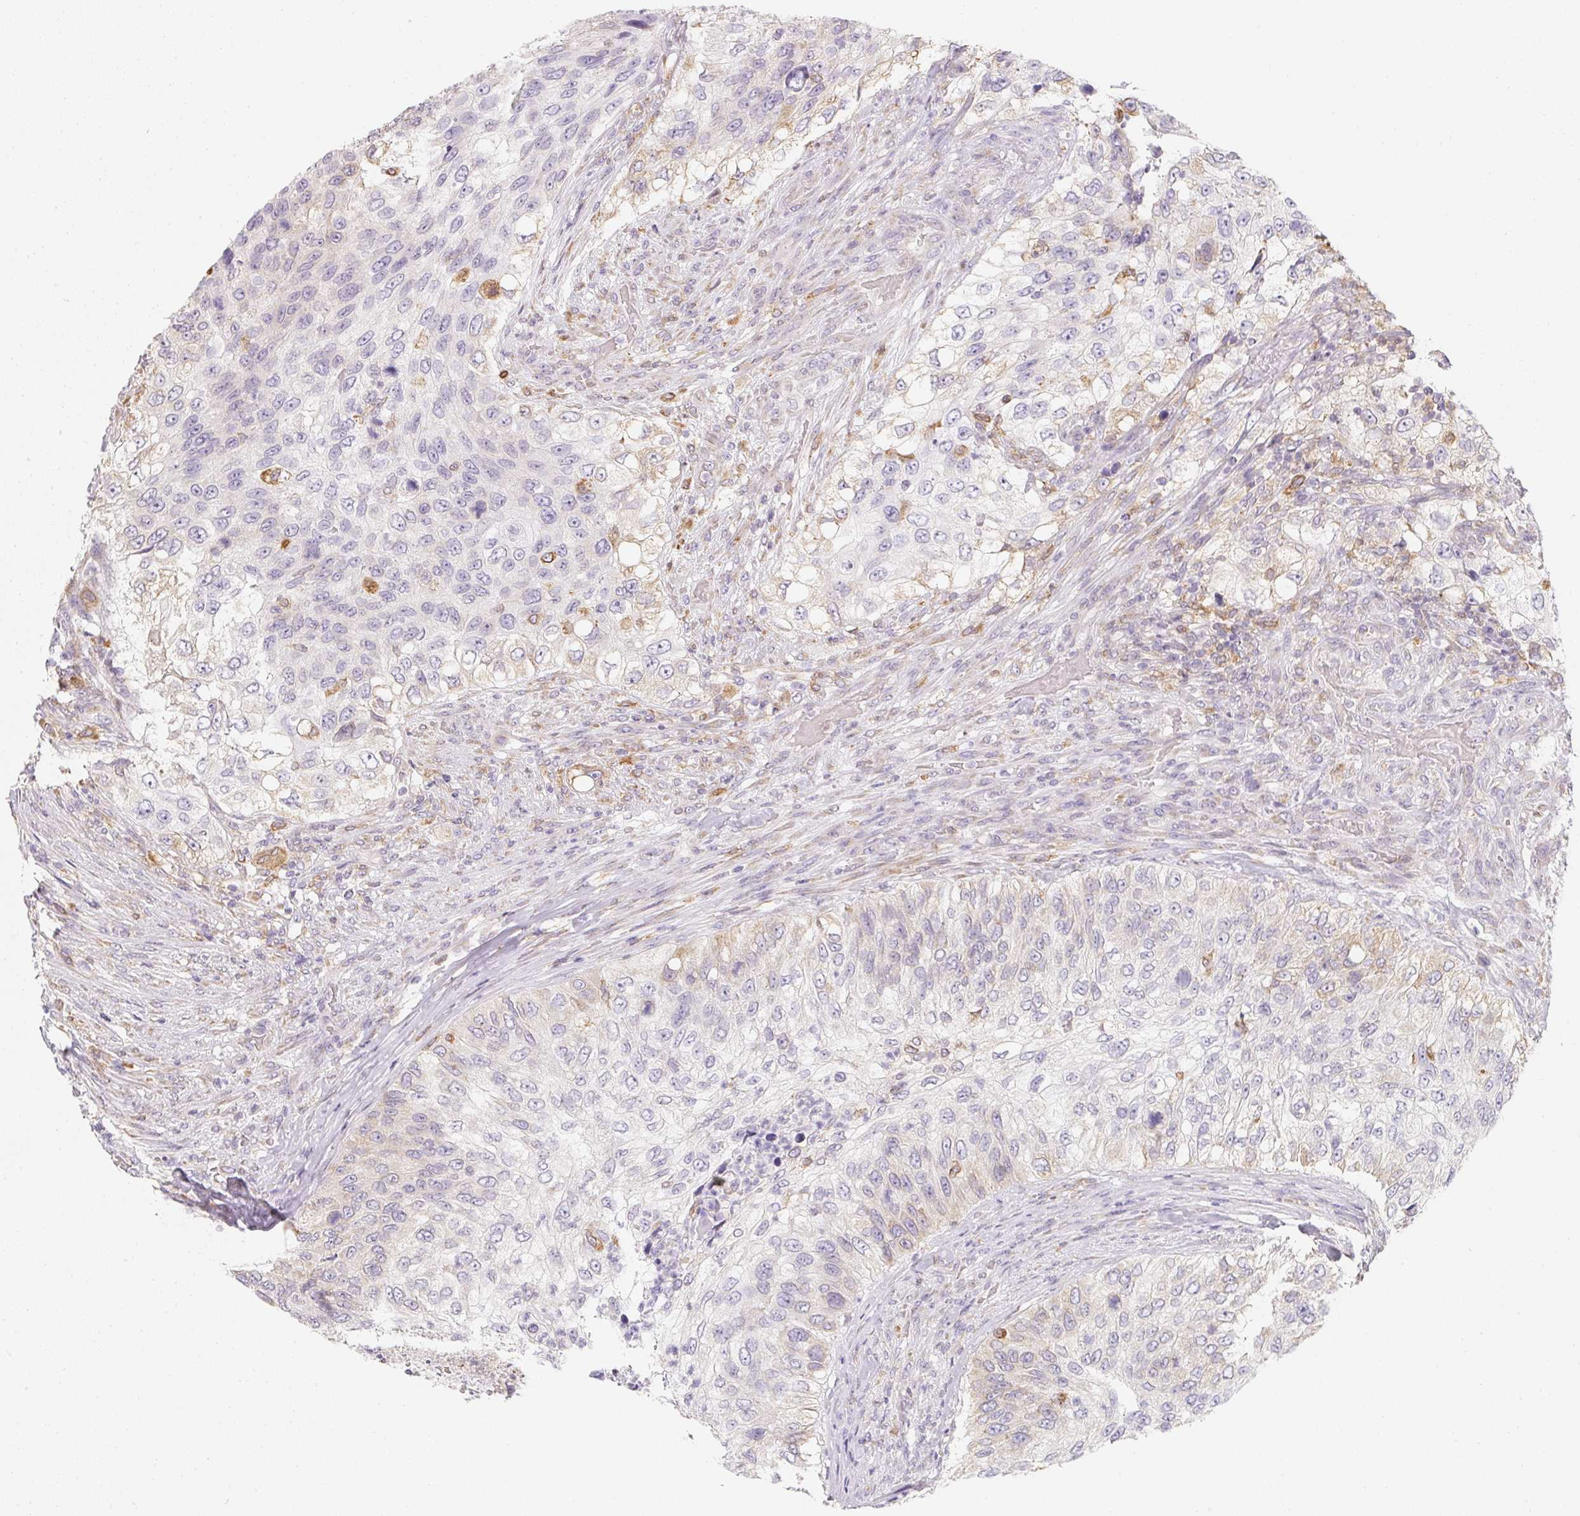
{"staining": {"intensity": "weak", "quantity": "<25%", "location": "cytoplasmic/membranous"}, "tissue": "urothelial cancer", "cell_type": "Tumor cells", "image_type": "cancer", "snomed": [{"axis": "morphology", "description": "Urothelial carcinoma, High grade"}, {"axis": "topography", "description": "Urinary bladder"}], "caption": "Urothelial carcinoma (high-grade) stained for a protein using immunohistochemistry (IHC) shows no positivity tumor cells.", "gene": "SOAT1", "patient": {"sex": "female", "age": 60}}